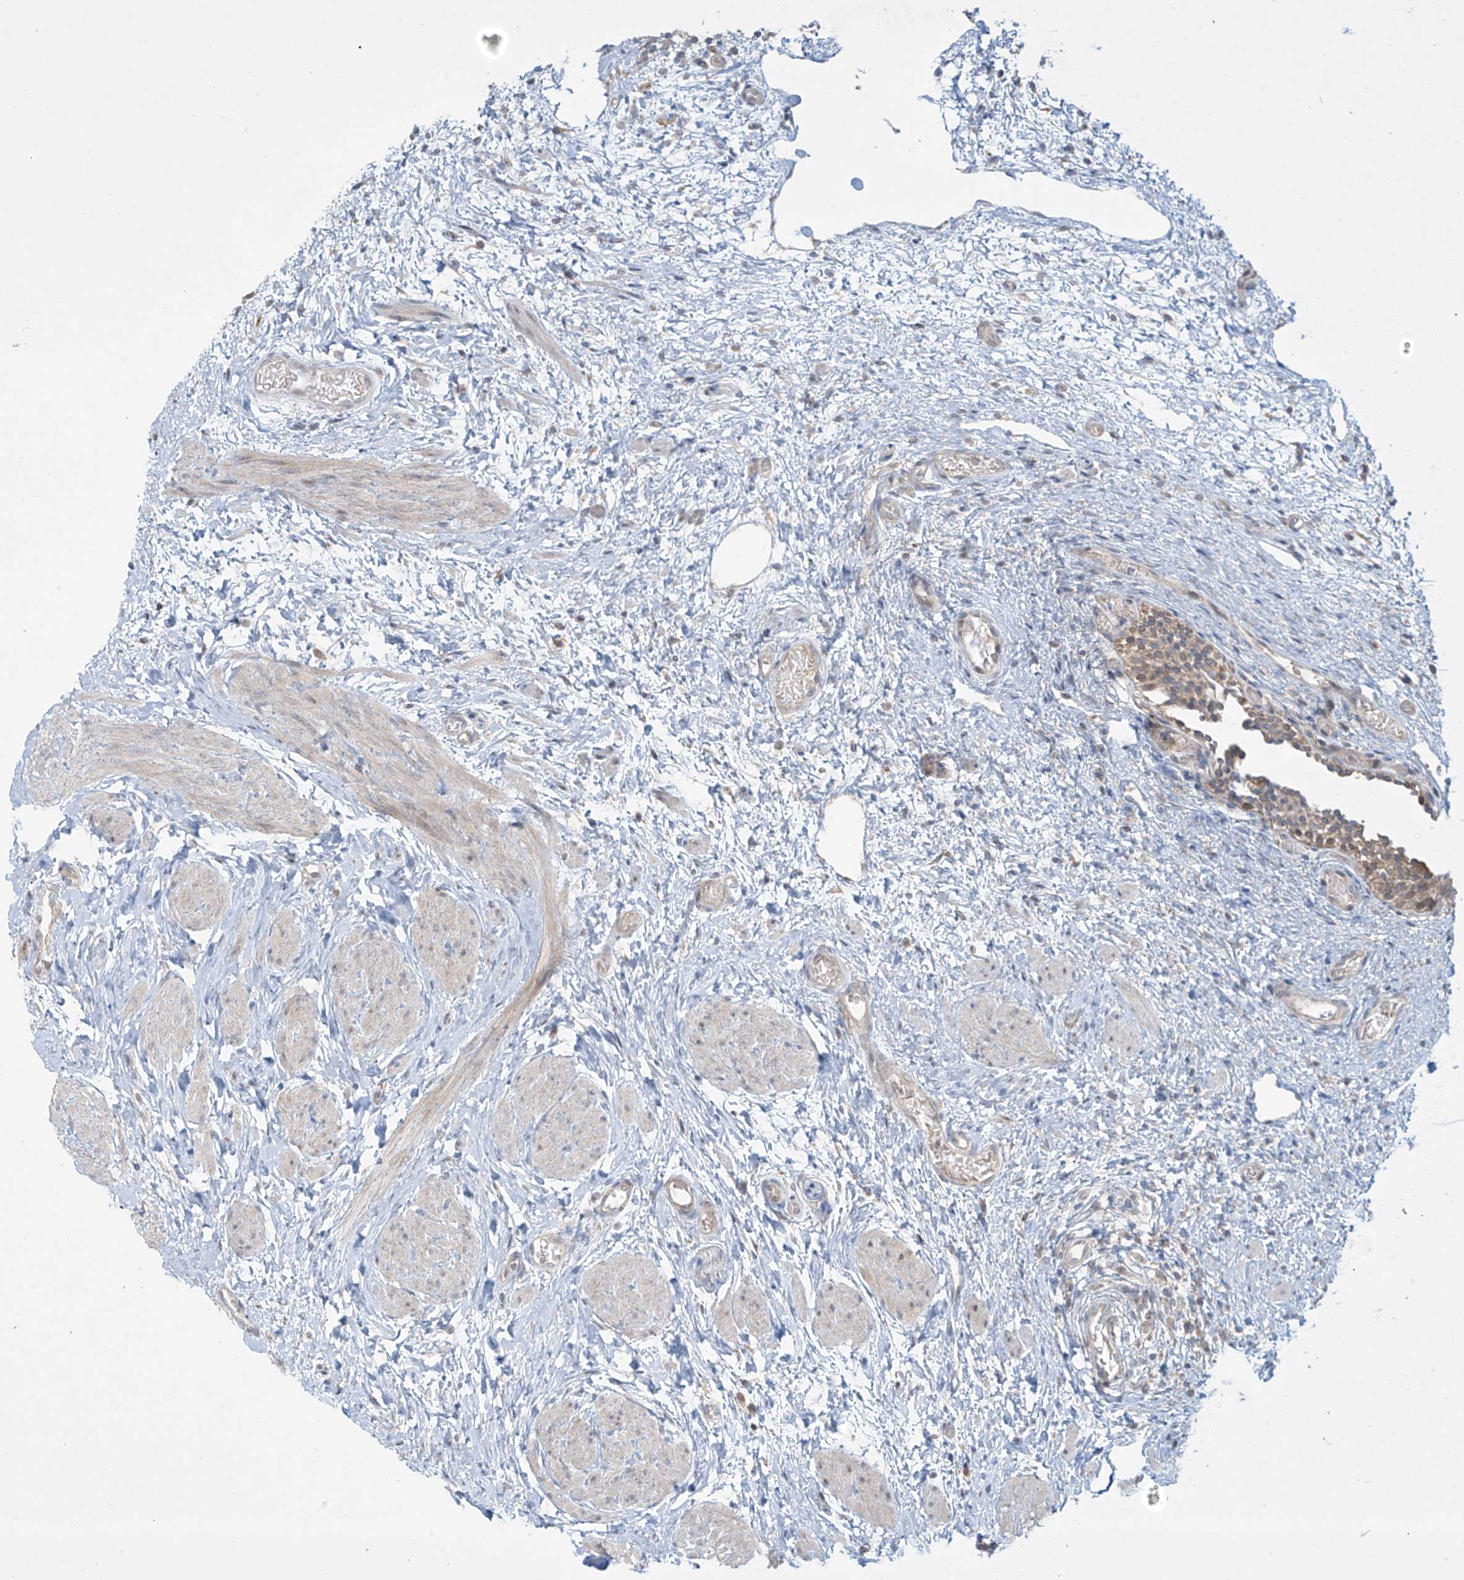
{"staining": {"intensity": "moderate", "quantity": ">75%", "location": "cytoplasmic/membranous"}, "tissue": "urinary bladder", "cell_type": "Urothelial cells", "image_type": "normal", "snomed": [{"axis": "morphology", "description": "Normal tissue, NOS"}, {"axis": "topography", "description": "Urinary bladder"}], "caption": "The immunohistochemical stain shows moderate cytoplasmic/membranous expression in urothelial cells of normal urinary bladder. The protein is shown in brown color, while the nuclei are stained blue.", "gene": "PPAT", "patient": {"sex": "male", "age": 1}}